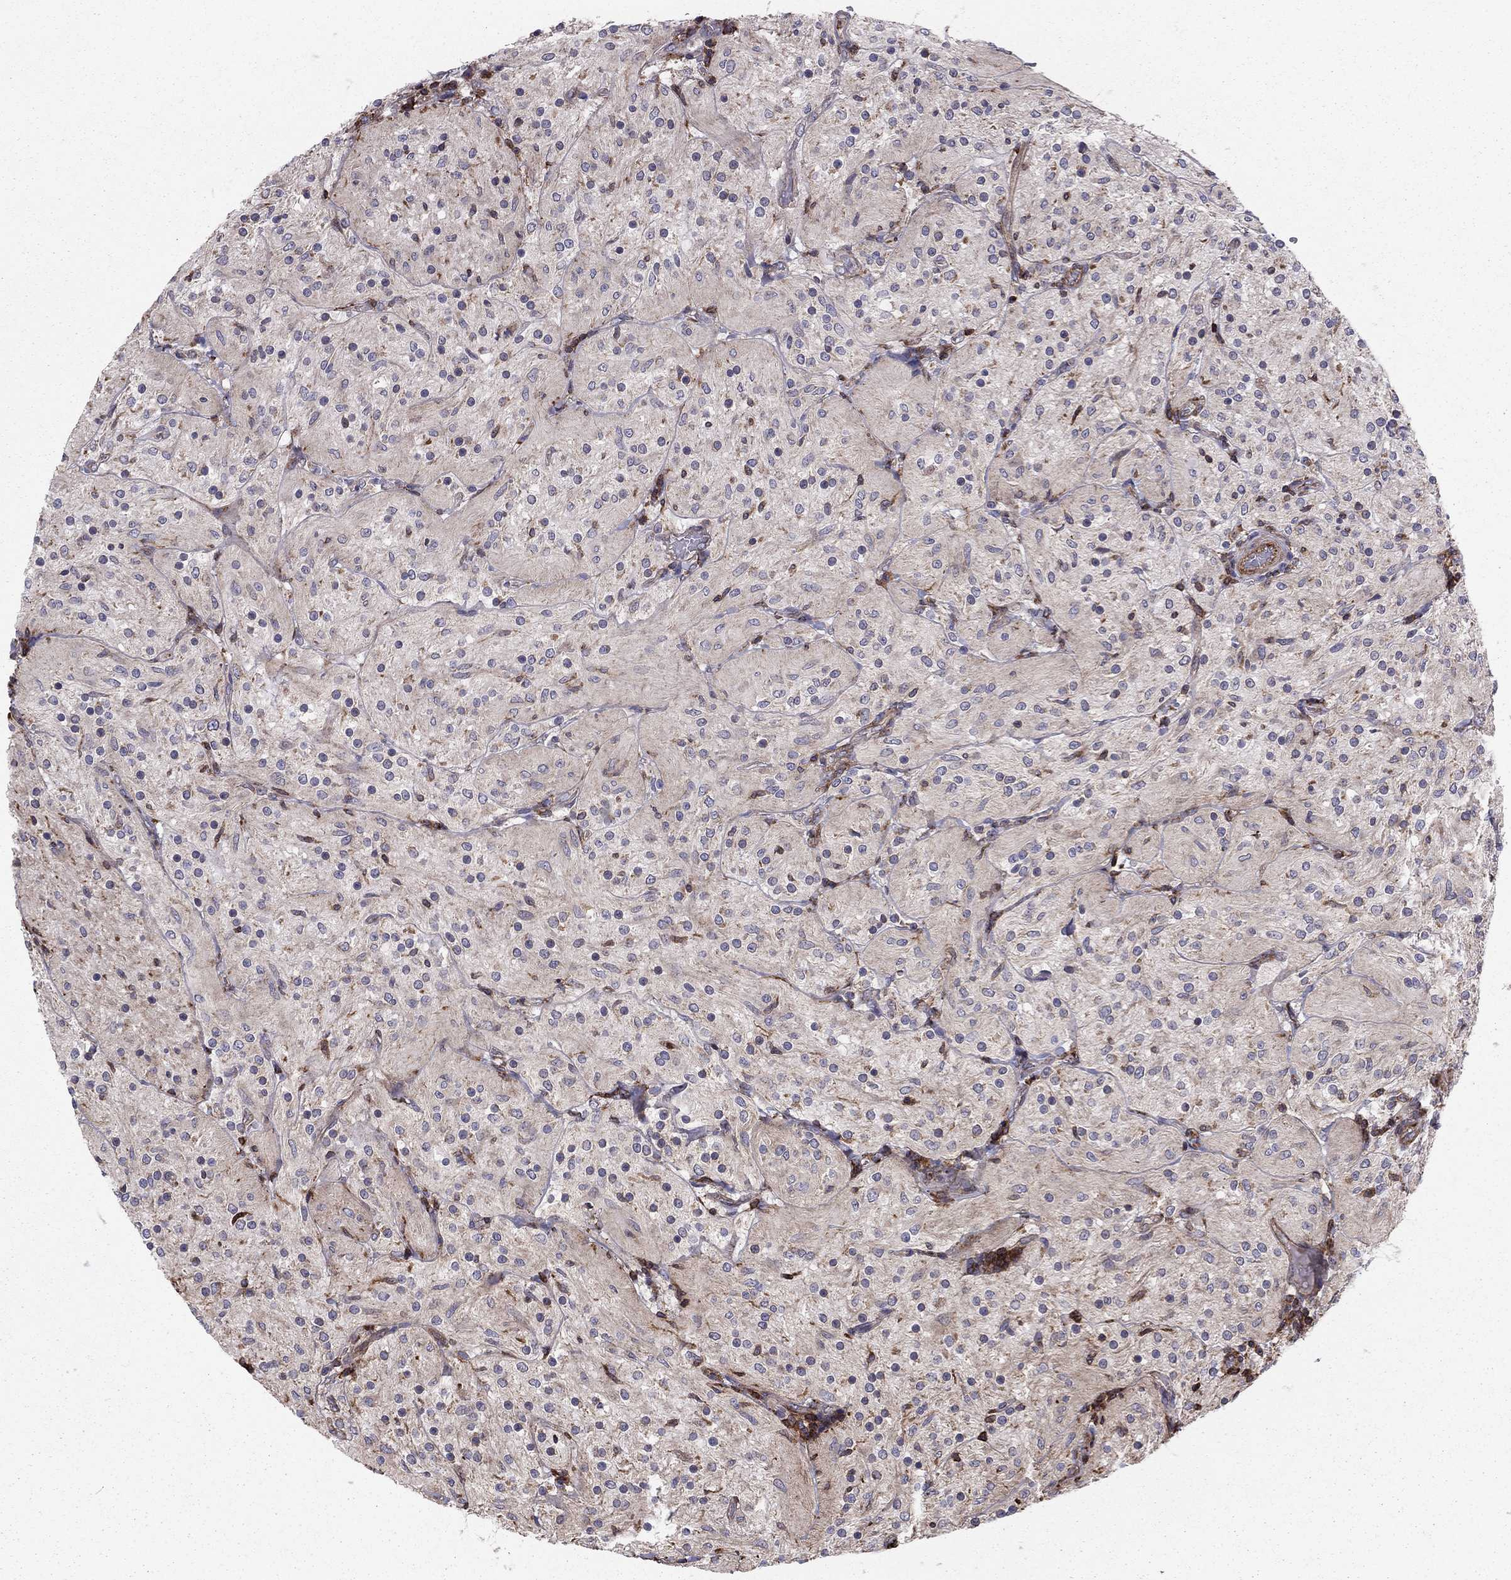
{"staining": {"intensity": "moderate", "quantity": "<25%", "location": "cytoplasmic/membranous"}, "tissue": "glioma", "cell_type": "Tumor cells", "image_type": "cancer", "snomed": [{"axis": "morphology", "description": "Glioma, malignant, Low grade"}, {"axis": "topography", "description": "Brain"}], "caption": "Moderate cytoplasmic/membranous expression for a protein is present in approximately <25% of tumor cells of glioma using immunohistochemistry.", "gene": "ALG6", "patient": {"sex": "male", "age": 3}}